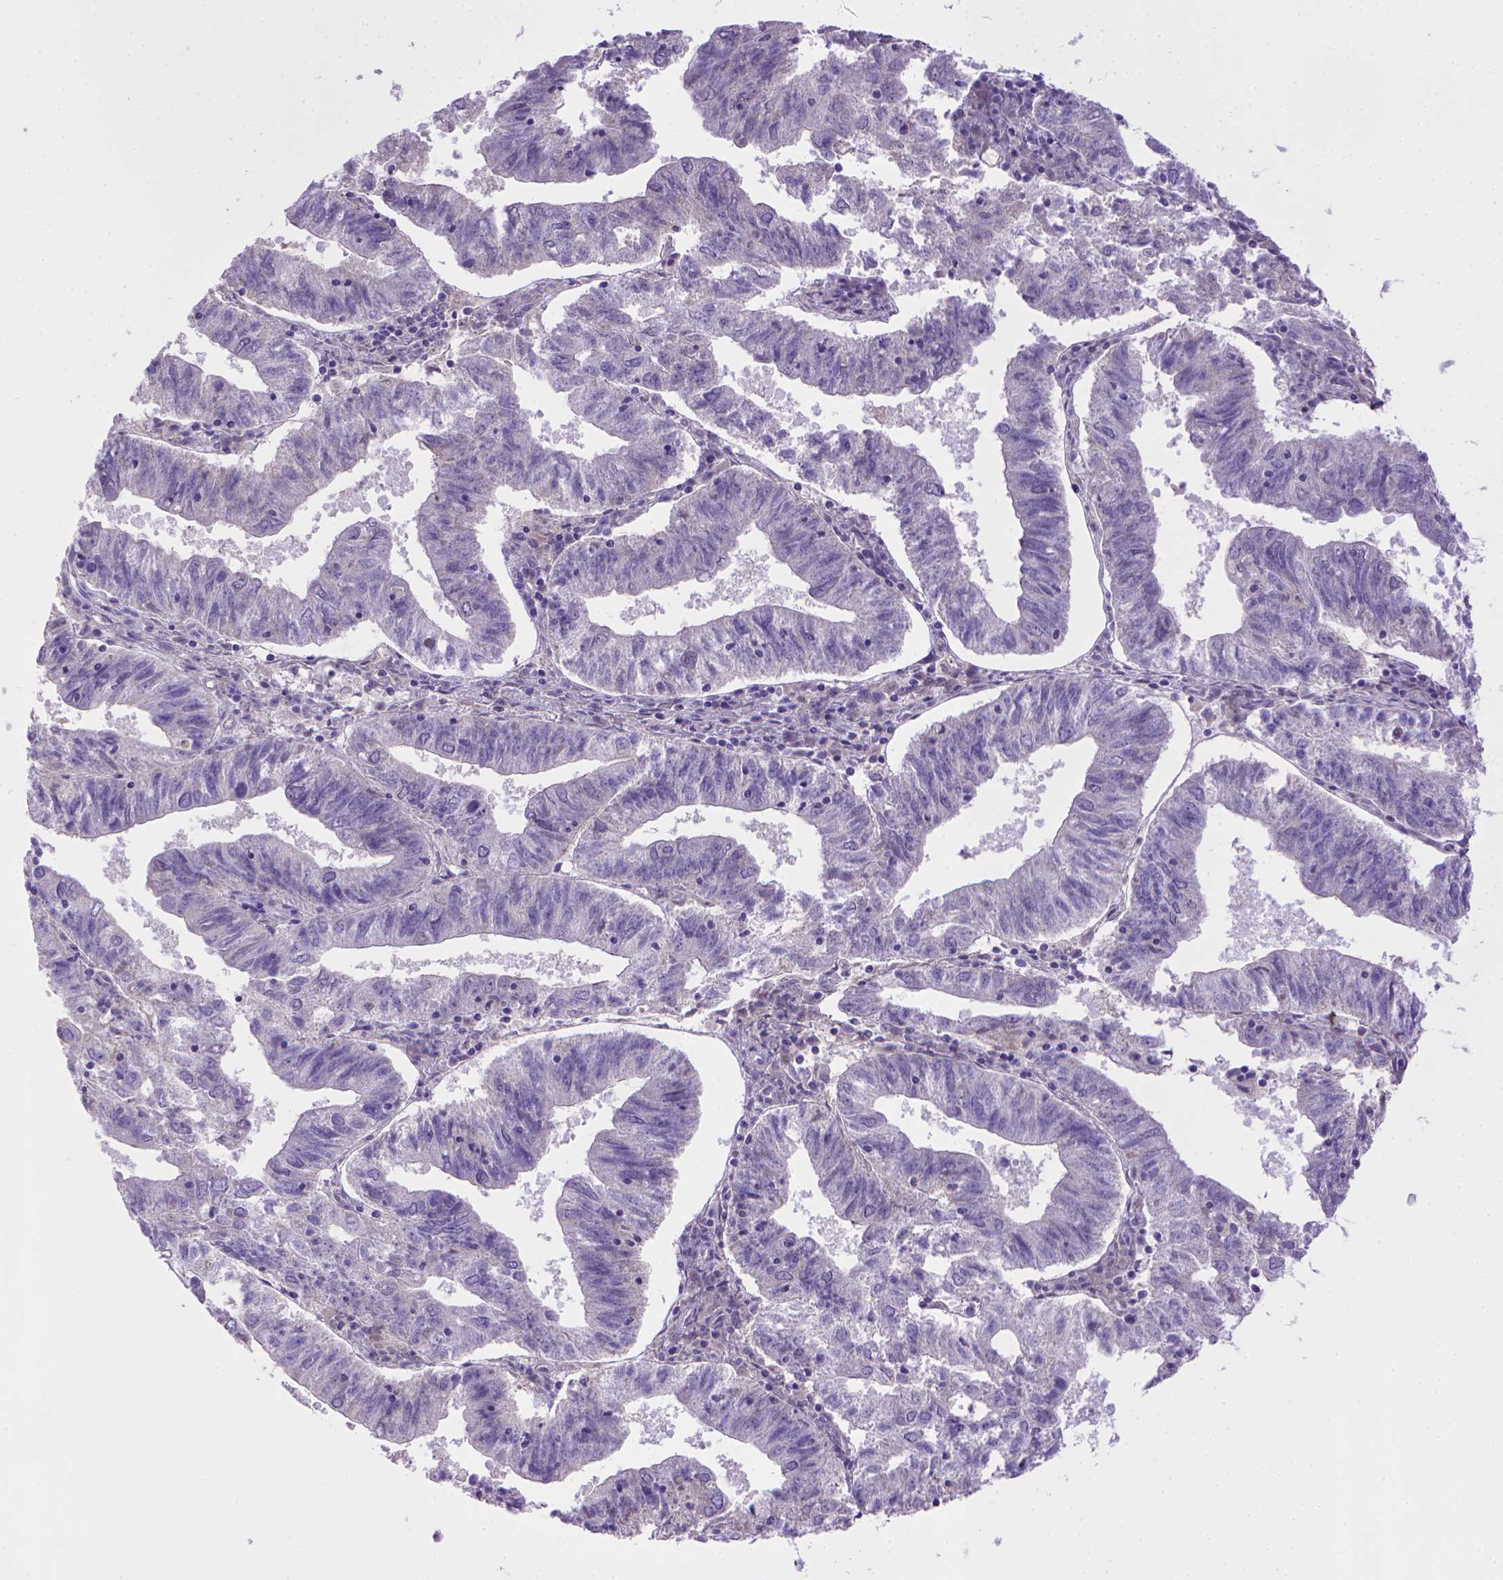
{"staining": {"intensity": "negative", "quantity": "none", "location": "none"}, "tissue": "endometrial cancer", "cell_type": "Tumor cells", "image_type": "cancer", "snomed": [{"axis": "morphology", "description": "Adenocarcinoma, NOS"}, {"axis": "topography", "description": "Endometrium"}], "caption": "Endometrial cancer (adenocarcinoma) was stained to show a protein in brown. There is no significant expression in tumor cells.", "gene": "BAAT", "patient": {"sex": "female", "age": 82}}